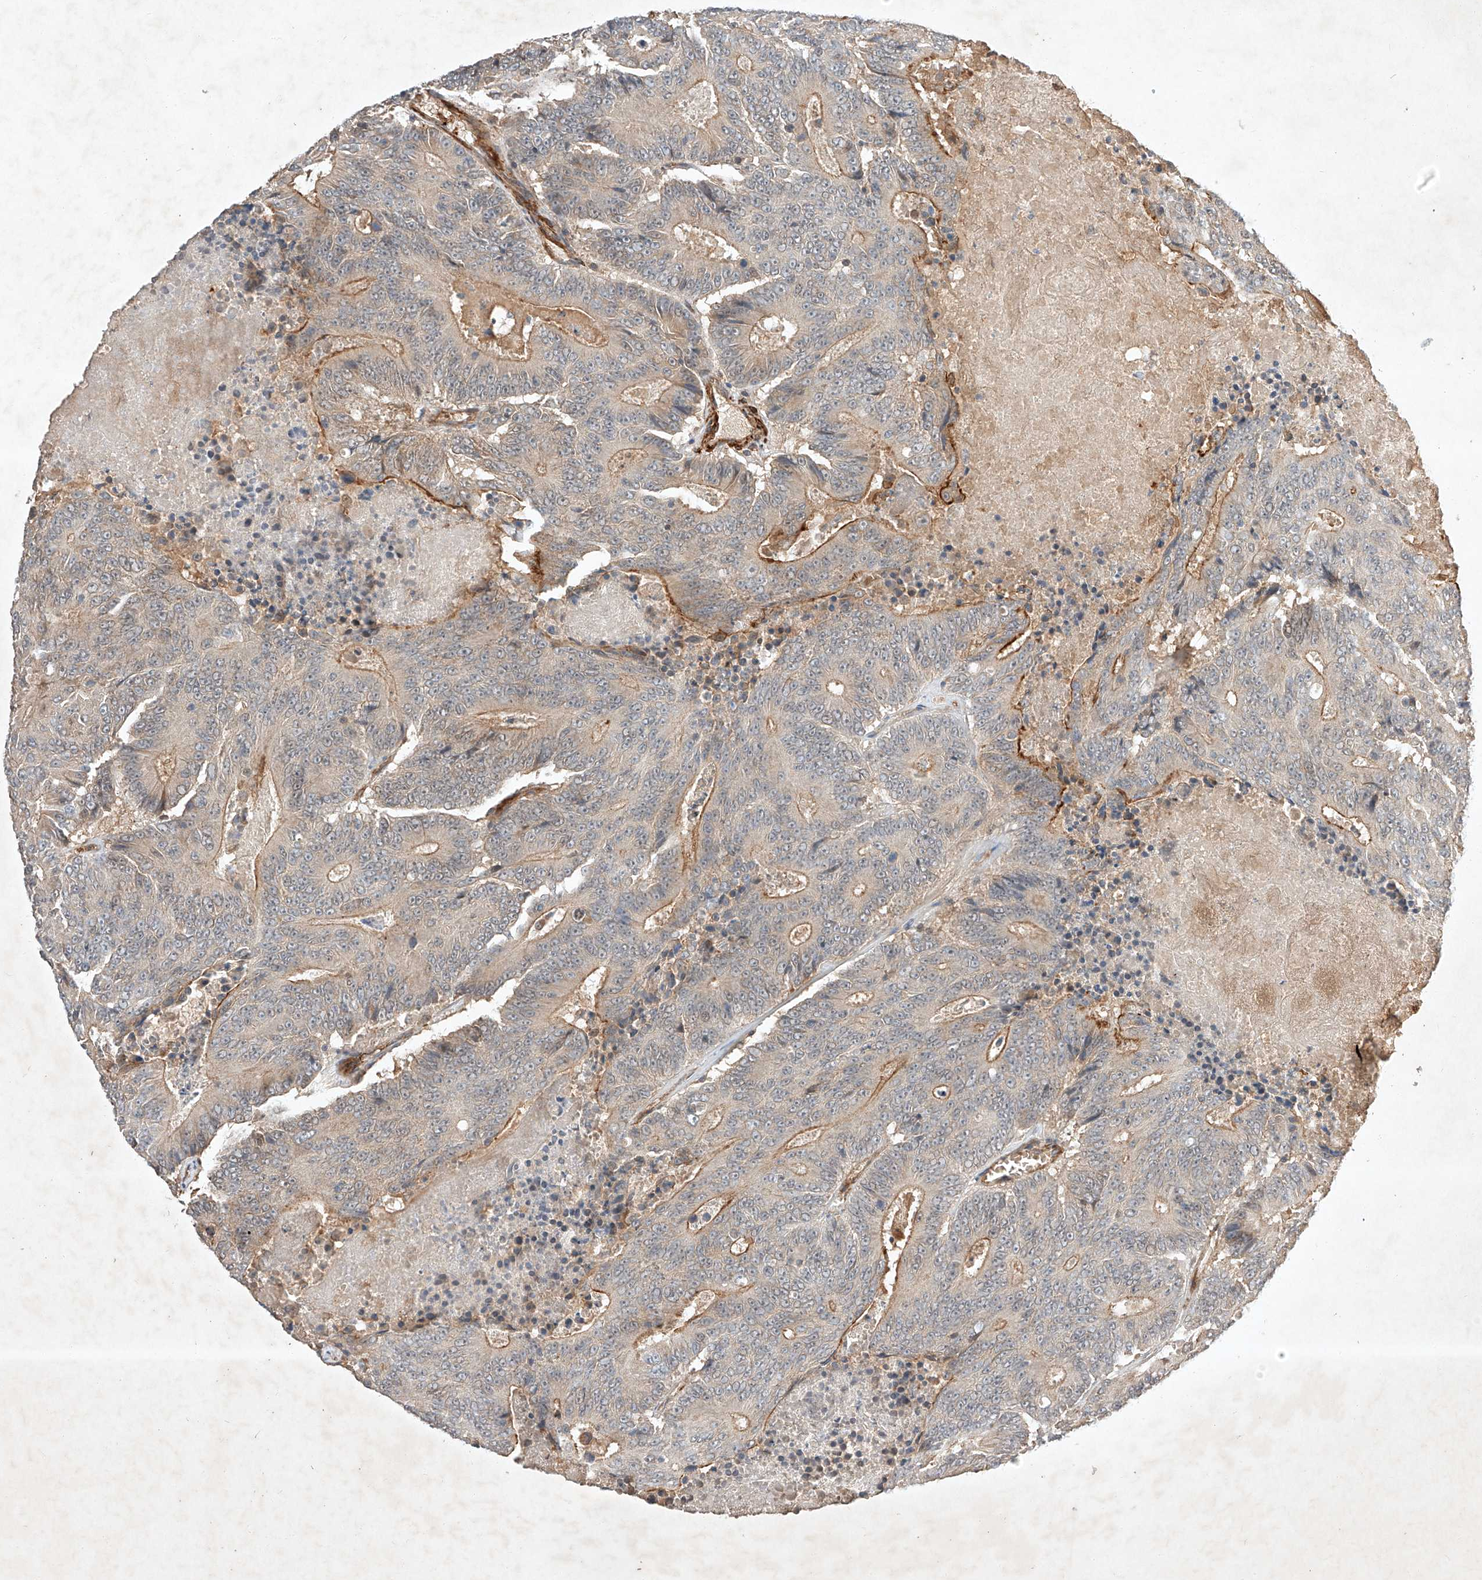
{"staining": {"intensity": "moderate", "quantity": "25%-75%", "location": "cytoplasmic/membranous"}, "tissue": "colorectal cancer", "cell_type": "Tumor cells", "image_type": "cancer", "snomed": [{"axis": "morphology", "description": "Adenocarcinoma, NOS"}, {"axis": "topography", "description": "Colon"}], "caption": "Immunohistochemical staining of human colorectal cancer exhibits medium levels of moderate cytoplasmic/membranous staining in approximately 25%-75% of tumor cells.", "gene": "ARHGAP33", "patient": {"sex": "male", "age": 83}}